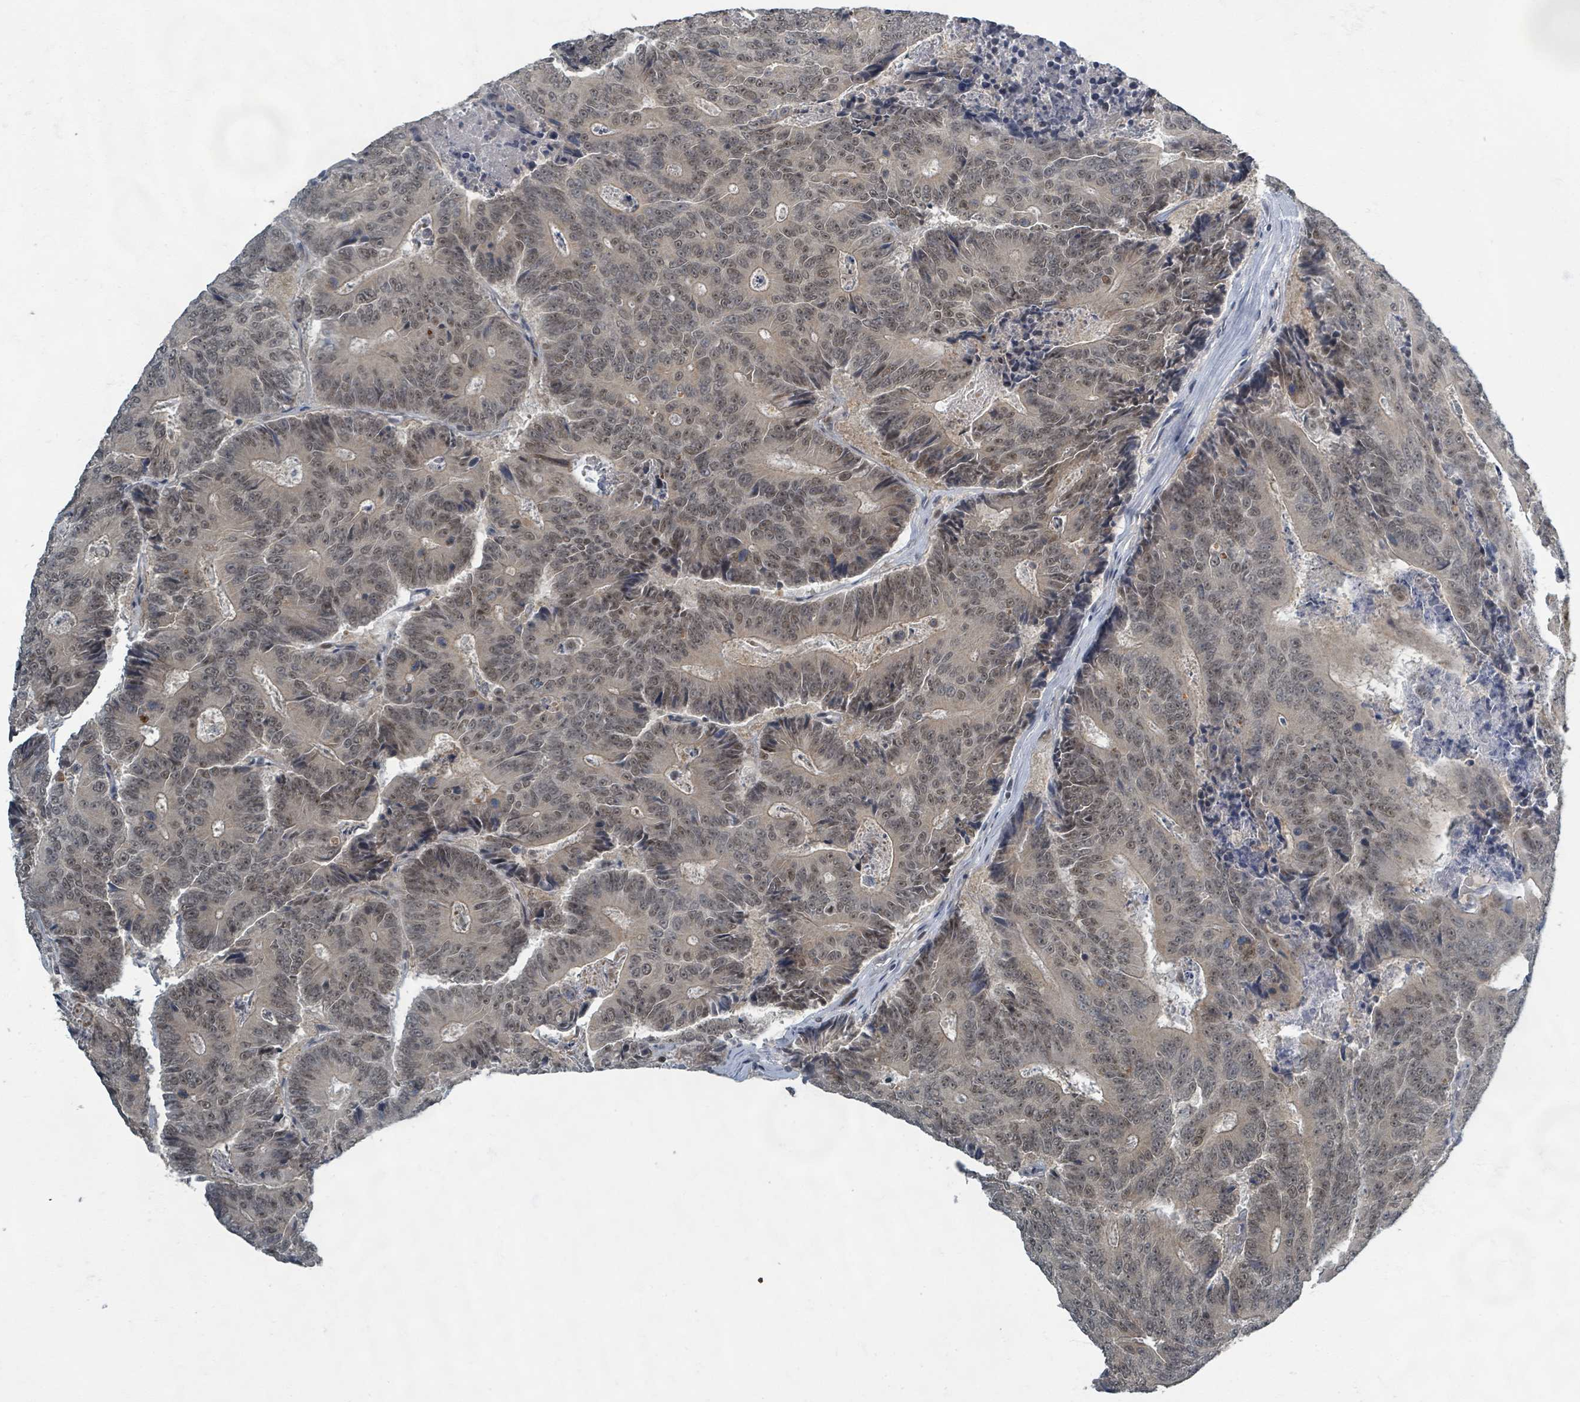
{"staining": {"intensity": "weak", "quantity": ">75%", "location": "nuclear"}, "tissue": "colorectal cancer", "cell_type": "Tumor cells", "image_type": "cancer", "snomed": [{"axis": "morphology", "description": "Adenocarcinoma, NOS"}, {"axis": "topography", "description": "Colon"}], "caption": "Human colorectal adenocarcinoma stained with a protein marker exhibits weak staining in tumor cells.", "gene": "INTS15", "patient": {"sex": "male", "age": 83}}